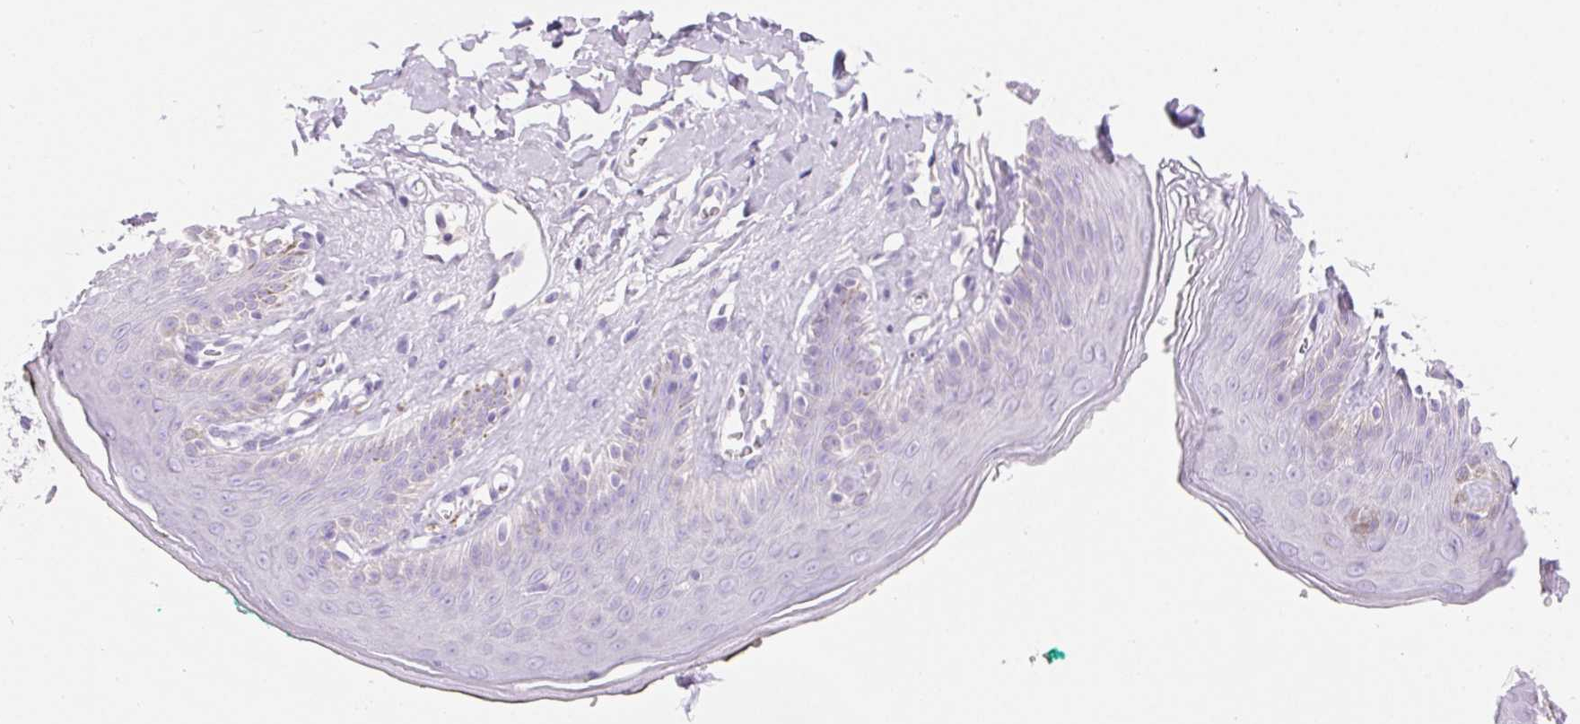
{"staining": {"intensity": "negative", "quantity": "none", "location": "none"}, "tissue": "skin", "cell_type": "Epidermal cells", "image_type": "normal", "snomed": [{"axis": "morphology", "description": "Normal tissue, NOS"}, {"axis": "topography", "description": "Vulva"}, {"axis": "topography", "description": "Peripheral nerve tissue"}], "caption": "Immunohistochemical staining of benign skin shows no significant staining in epidermal cells.", "gene": "CLDN16", "patient": {"sex": "female", "age": 66}}